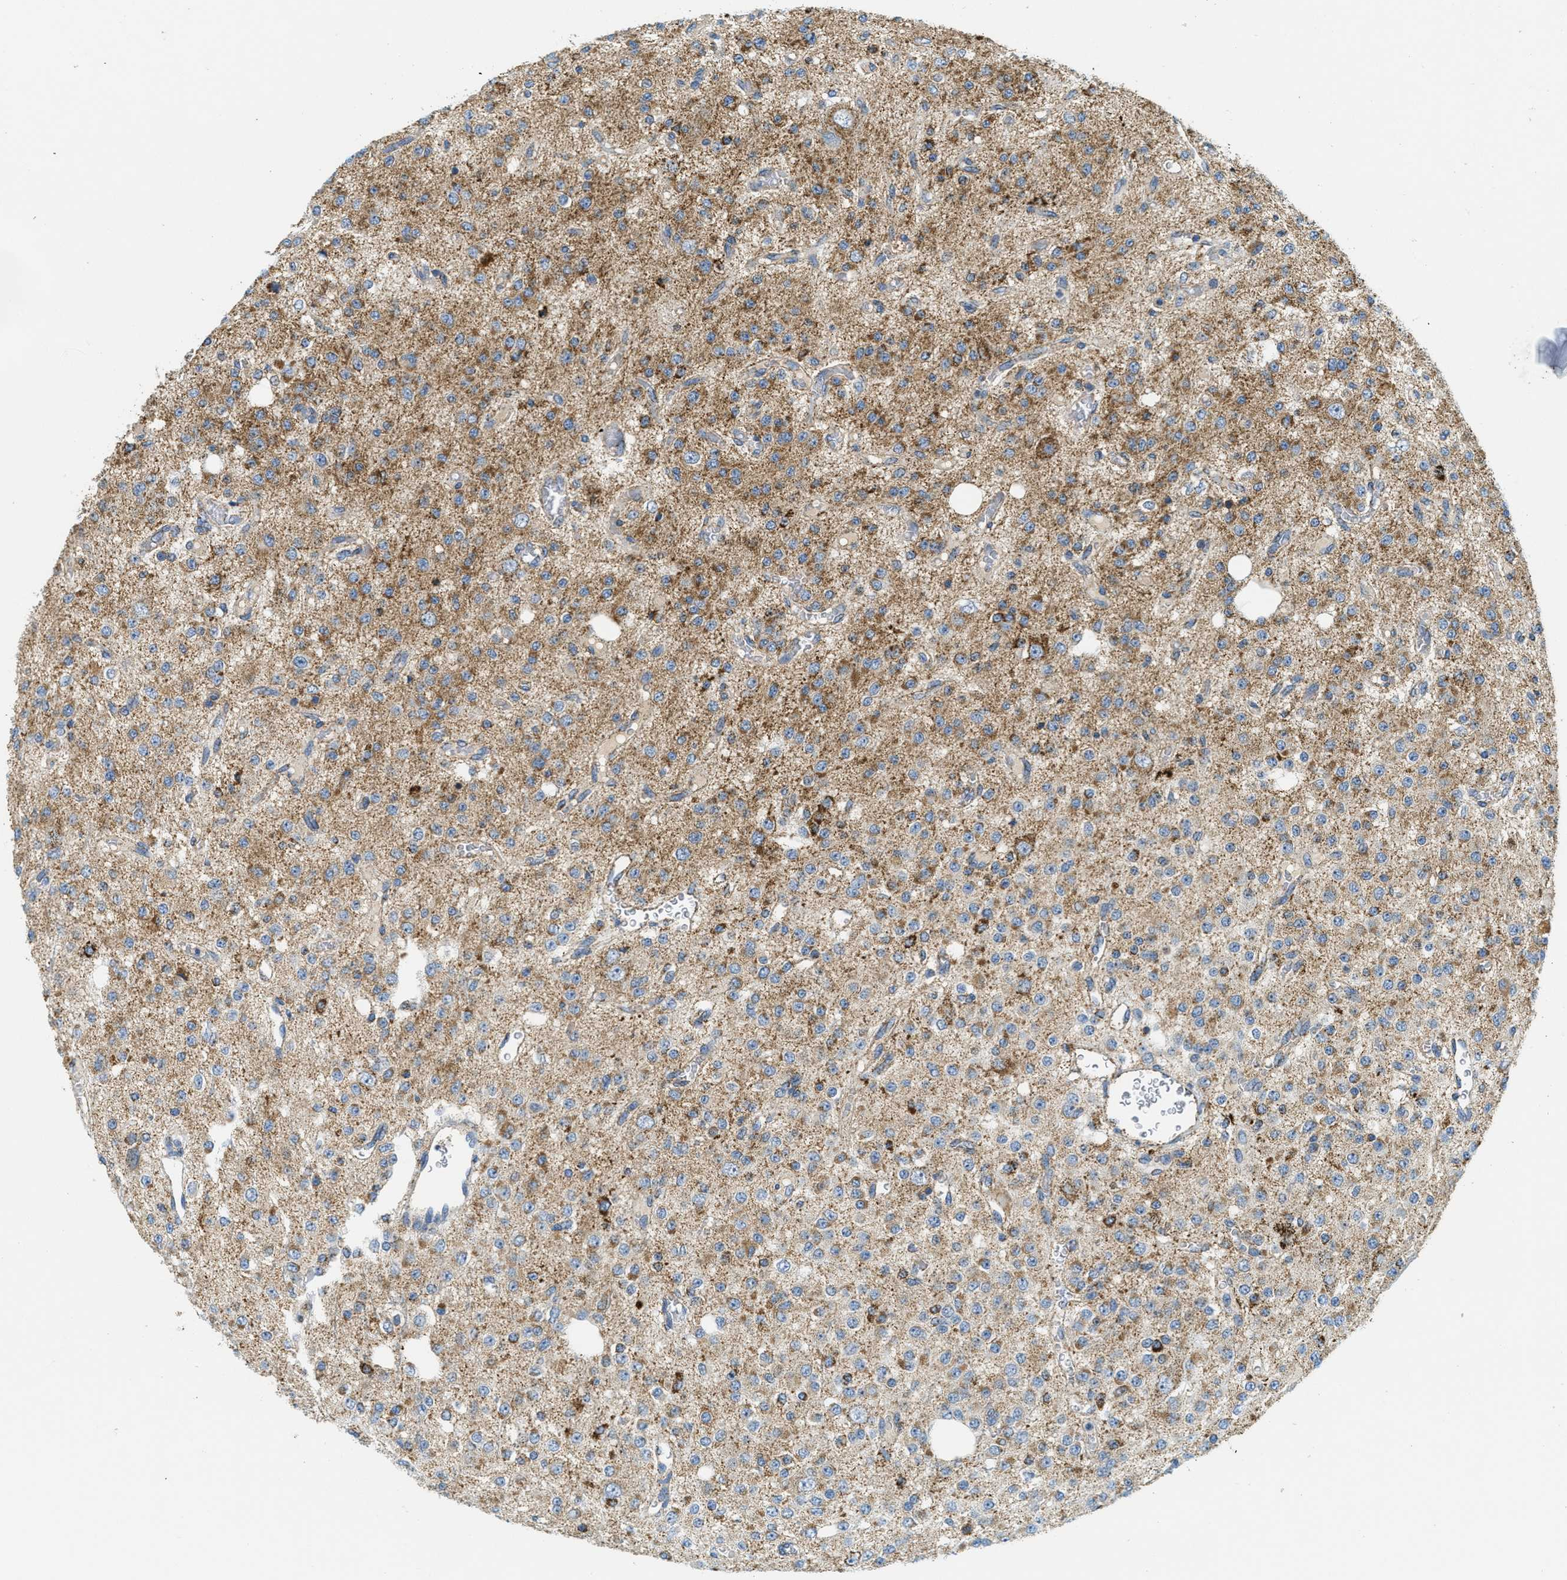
{"staining": {"intensity": "moderate", "quantity": ">75%", "location": "cytoplasmic/membranous"}, "tissue": "glioma", "cell_type": "Tumor cells", "image_type": "cancer", "snomed": [{"axis": "morphology", "description": "Glioma, malignant, Low grade"}, {"axis": "topography", "description": "Brain"}], "caption": "Moderate cytoplasmic/membranous protein positivity is appreciated in about >75% of tumor cells in malignant glioma (low-grade).", "gene": "HLCS", "patient": {"sex": "male", "age": 38}}